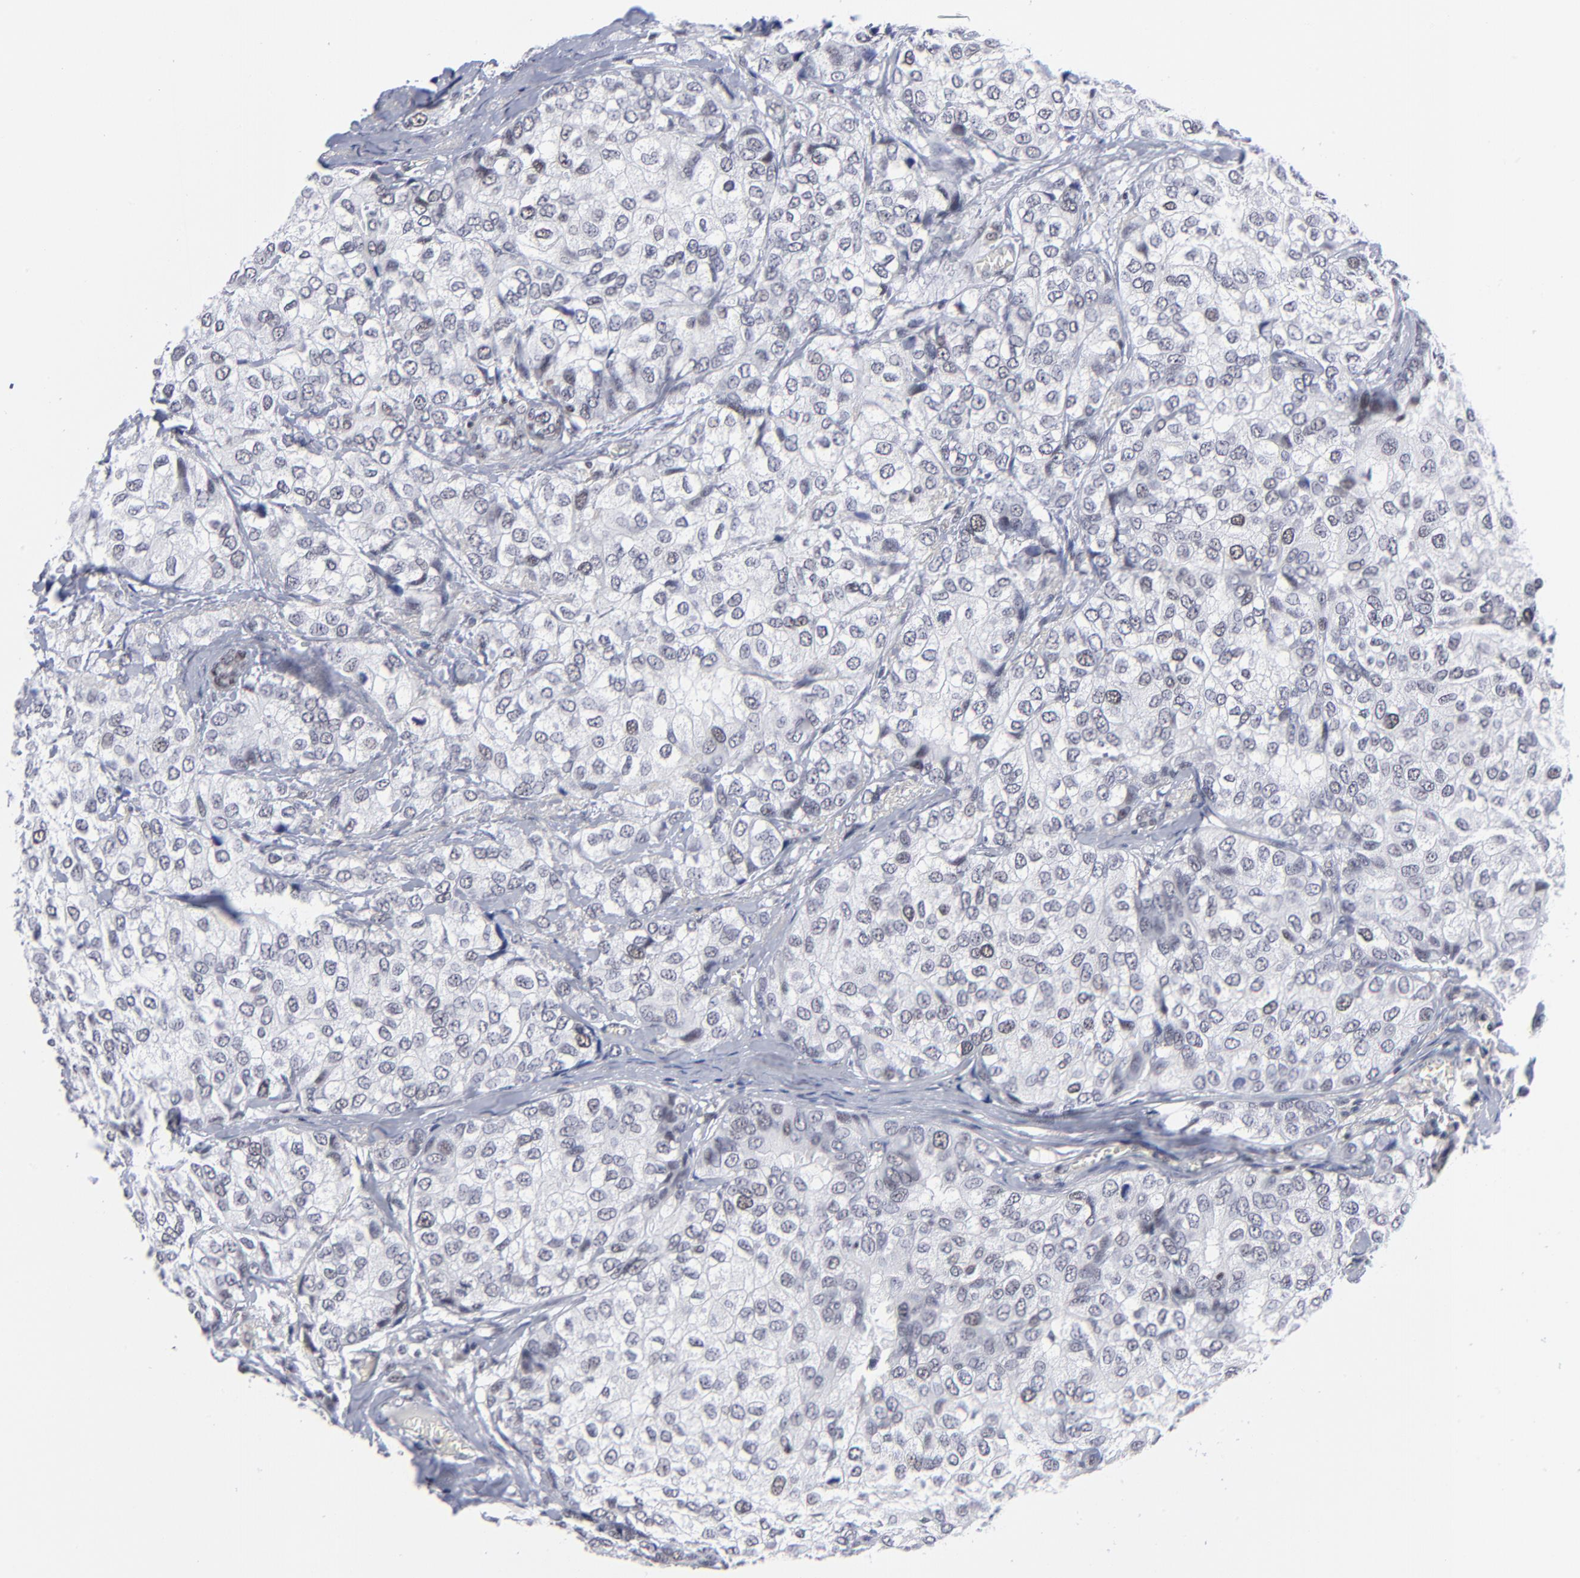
{"staining": {"intensity": "weak", "quantity": "<25%", "location": "nuclear"}, "tissue": "breast cancer", "cell_type": "Tumor cells", "image_type": "cancer", "snomed": [{"axis": "morphology", "description": "Duct carcinoma"}, {"axis": "topography", "description": "Breast"}], "caption": "Breast cancer (intraductal carcinoma) was stained to show a protein in brown. There is no significant expression in tumor cells.", "gene": "SP2", "patient": {"sex": "female", "age": 68}}